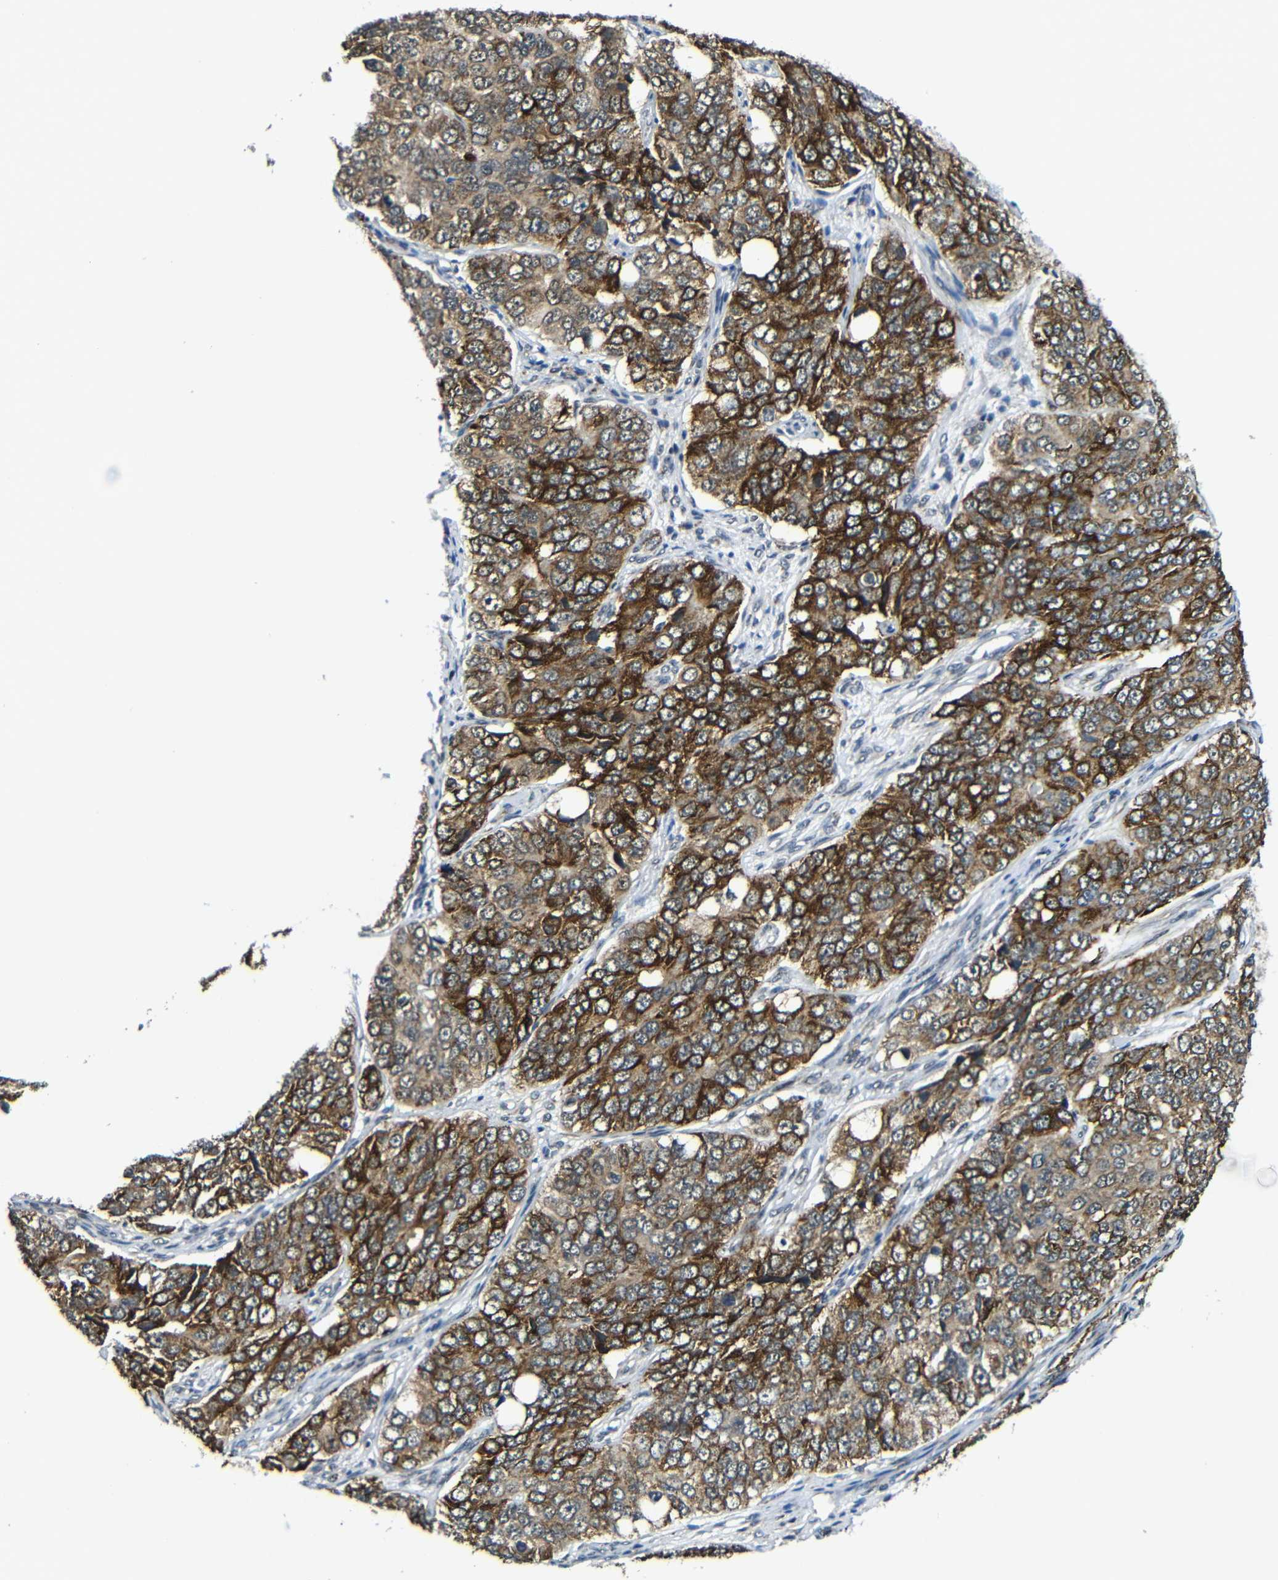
{"staining": {"intensity": "moderate", "quantity": "25%-75%", "location": "cytoplasmic/membranous"}, "tissue": "ovarian cancer", "cell_type": "Tumor cells", "image_type": "cancer", "snomed": [{"axis": "morphology", "description": "Carcinoma, endometroid"}, {"axis": "topography", "description": "Ovary"}], "caption": "Immunohistochemical staining of ovarian cancer demonstrates medium levels of moderate cytoplasmic/membranous staining in about 25%-75% of tumor cells.", "gene": "FAM172A", "patient": {"sex": "female", "age": 51}}